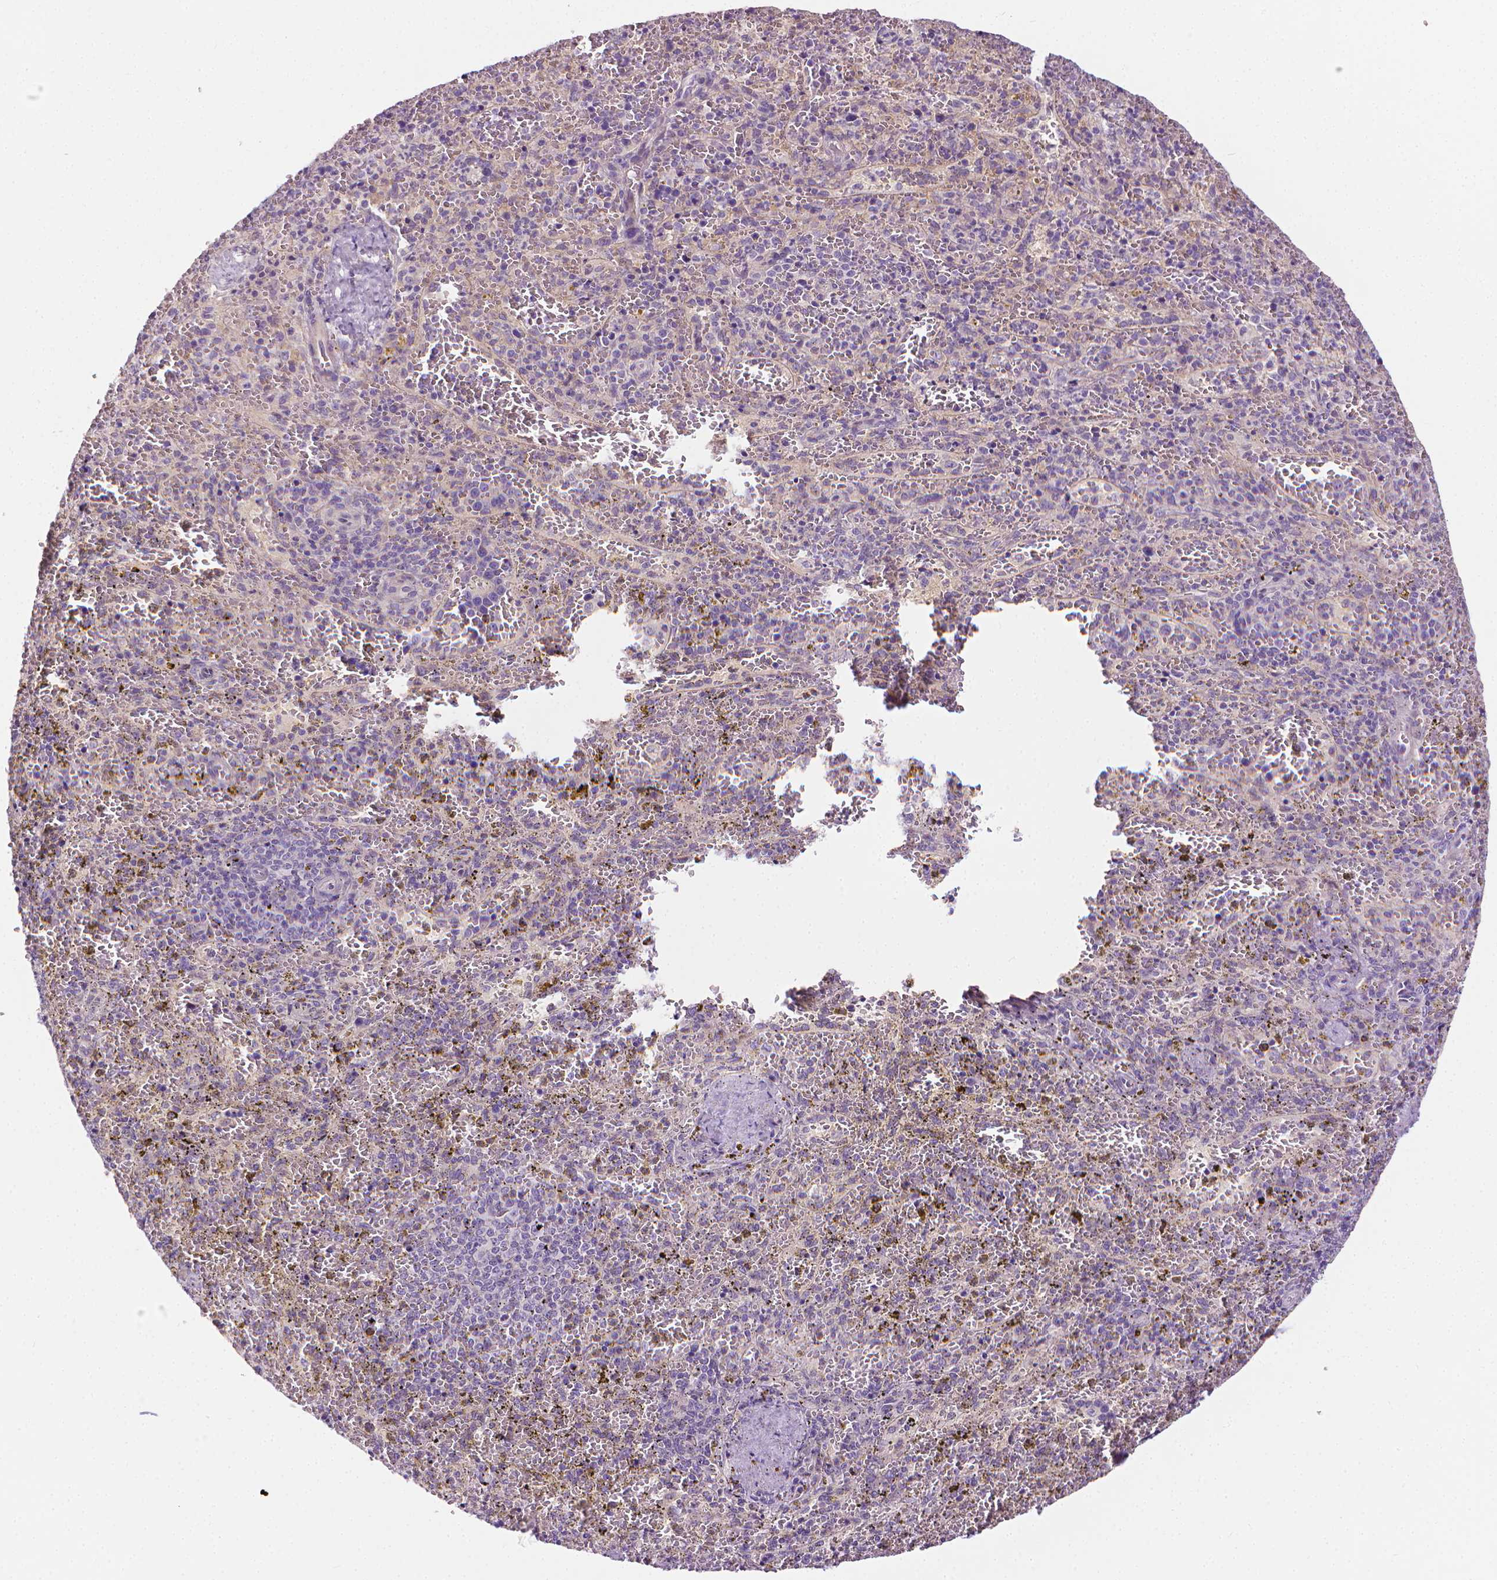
{"staining": {"intensity": "negative", "quantity": "none", "location": "none"}, "tissue": "spleen", "cell_type": "Cells in red pulp", "image_type": "normal", "snomed": [{"axis": "morphology", "description": "Normal tissue, NOS"}, {"axis": "topography", "description": "Spleen"}], "caption": "The immunohistochemistry photomicrograph has no significant staining in cells in red pulp of spleen.", "gene": "MCOLN3", "patient": {"sex": "female", "age": 50}}